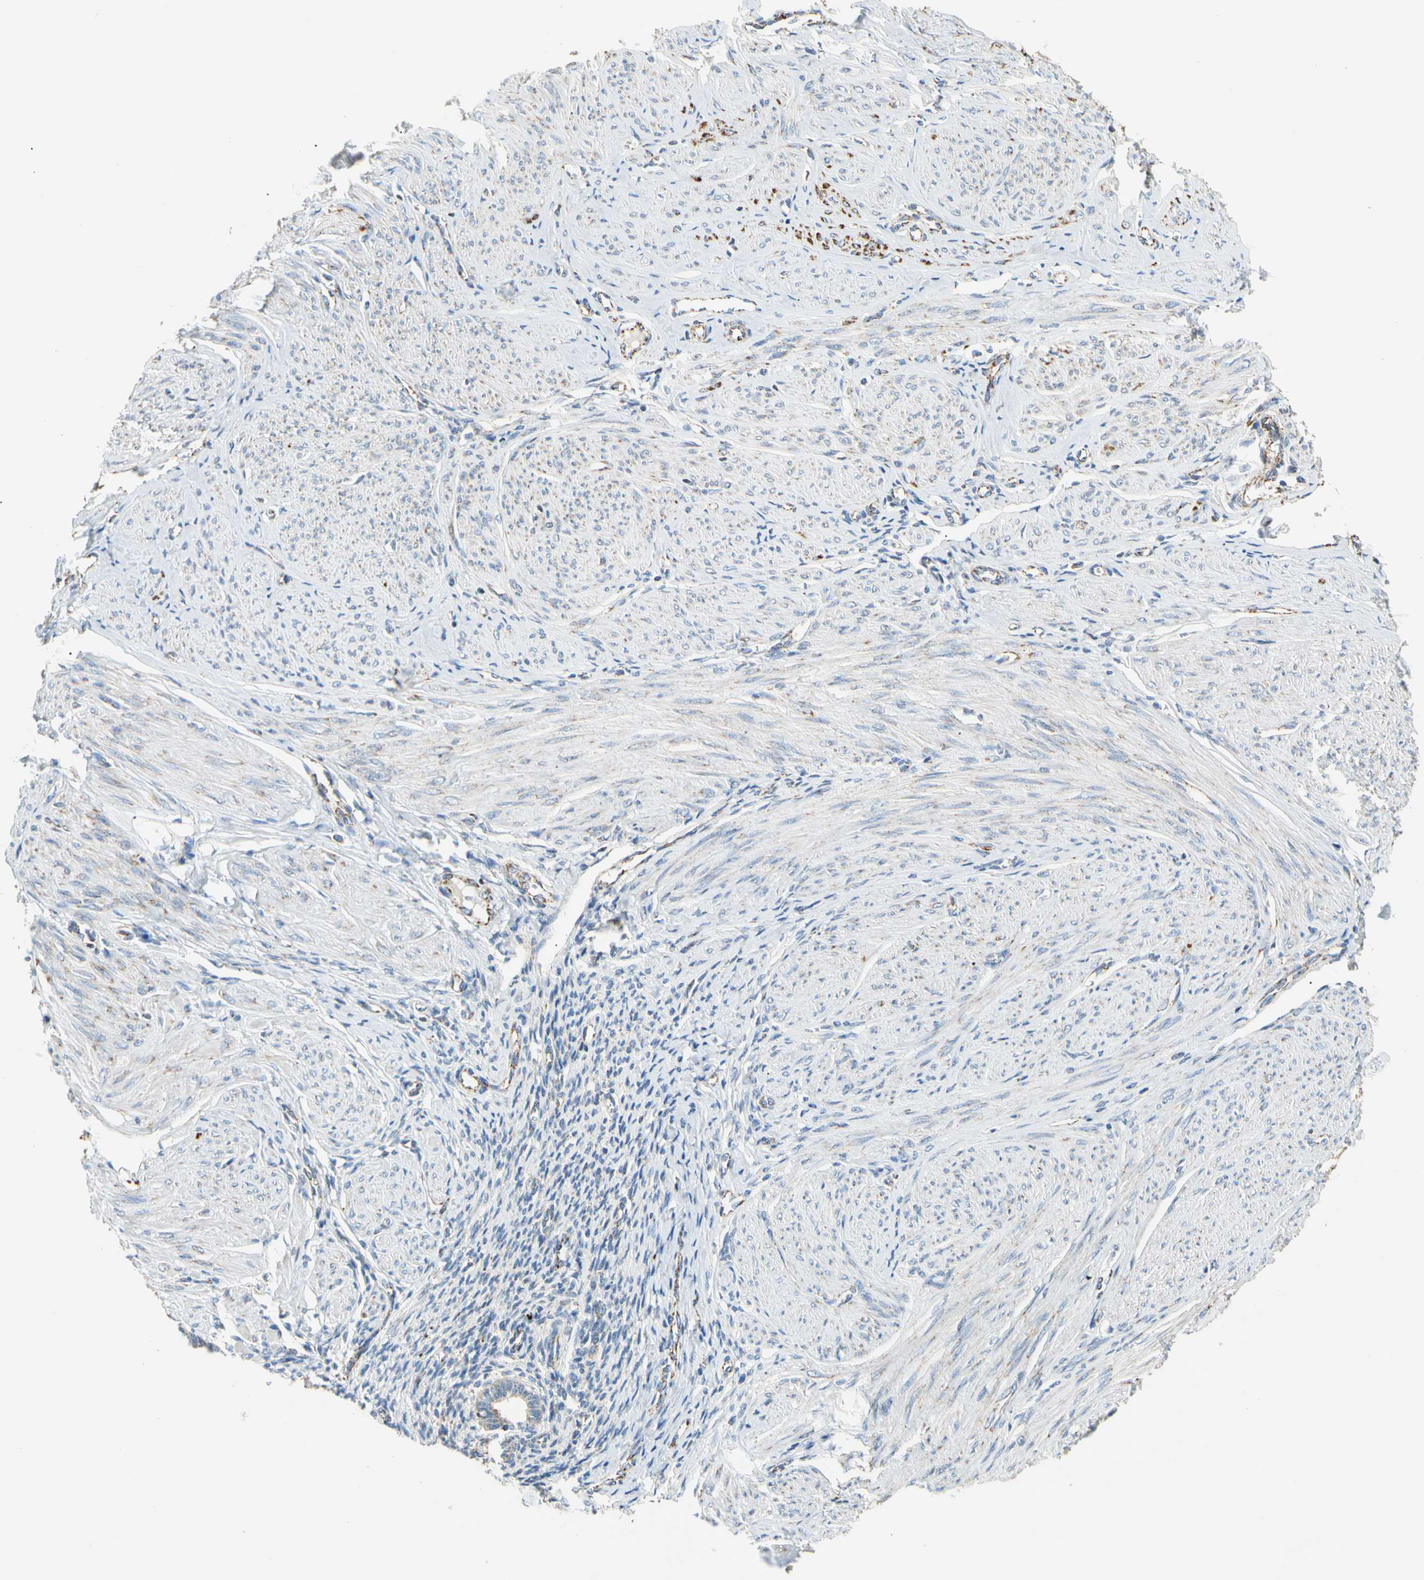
{"staining": {"intensity": "negative", "quantity": "none", "location": "none"}, "tissue": "smooth muscle", "cell_type": "Smooth muscle cells", "image_type": "normal", "snomed": [{"axis": "morphology", "description": "Normal tissue, NOS"}, {"axis": "topography", "description": "Uterus"}], "caption": "High power microscopy histopathology image of an IHC image of unremarkable smooth muscle, revealing no significant positivity in smooth muscle cells.", "gene": "ACAT1", "patient": {"sex": "female", "age": 45}}